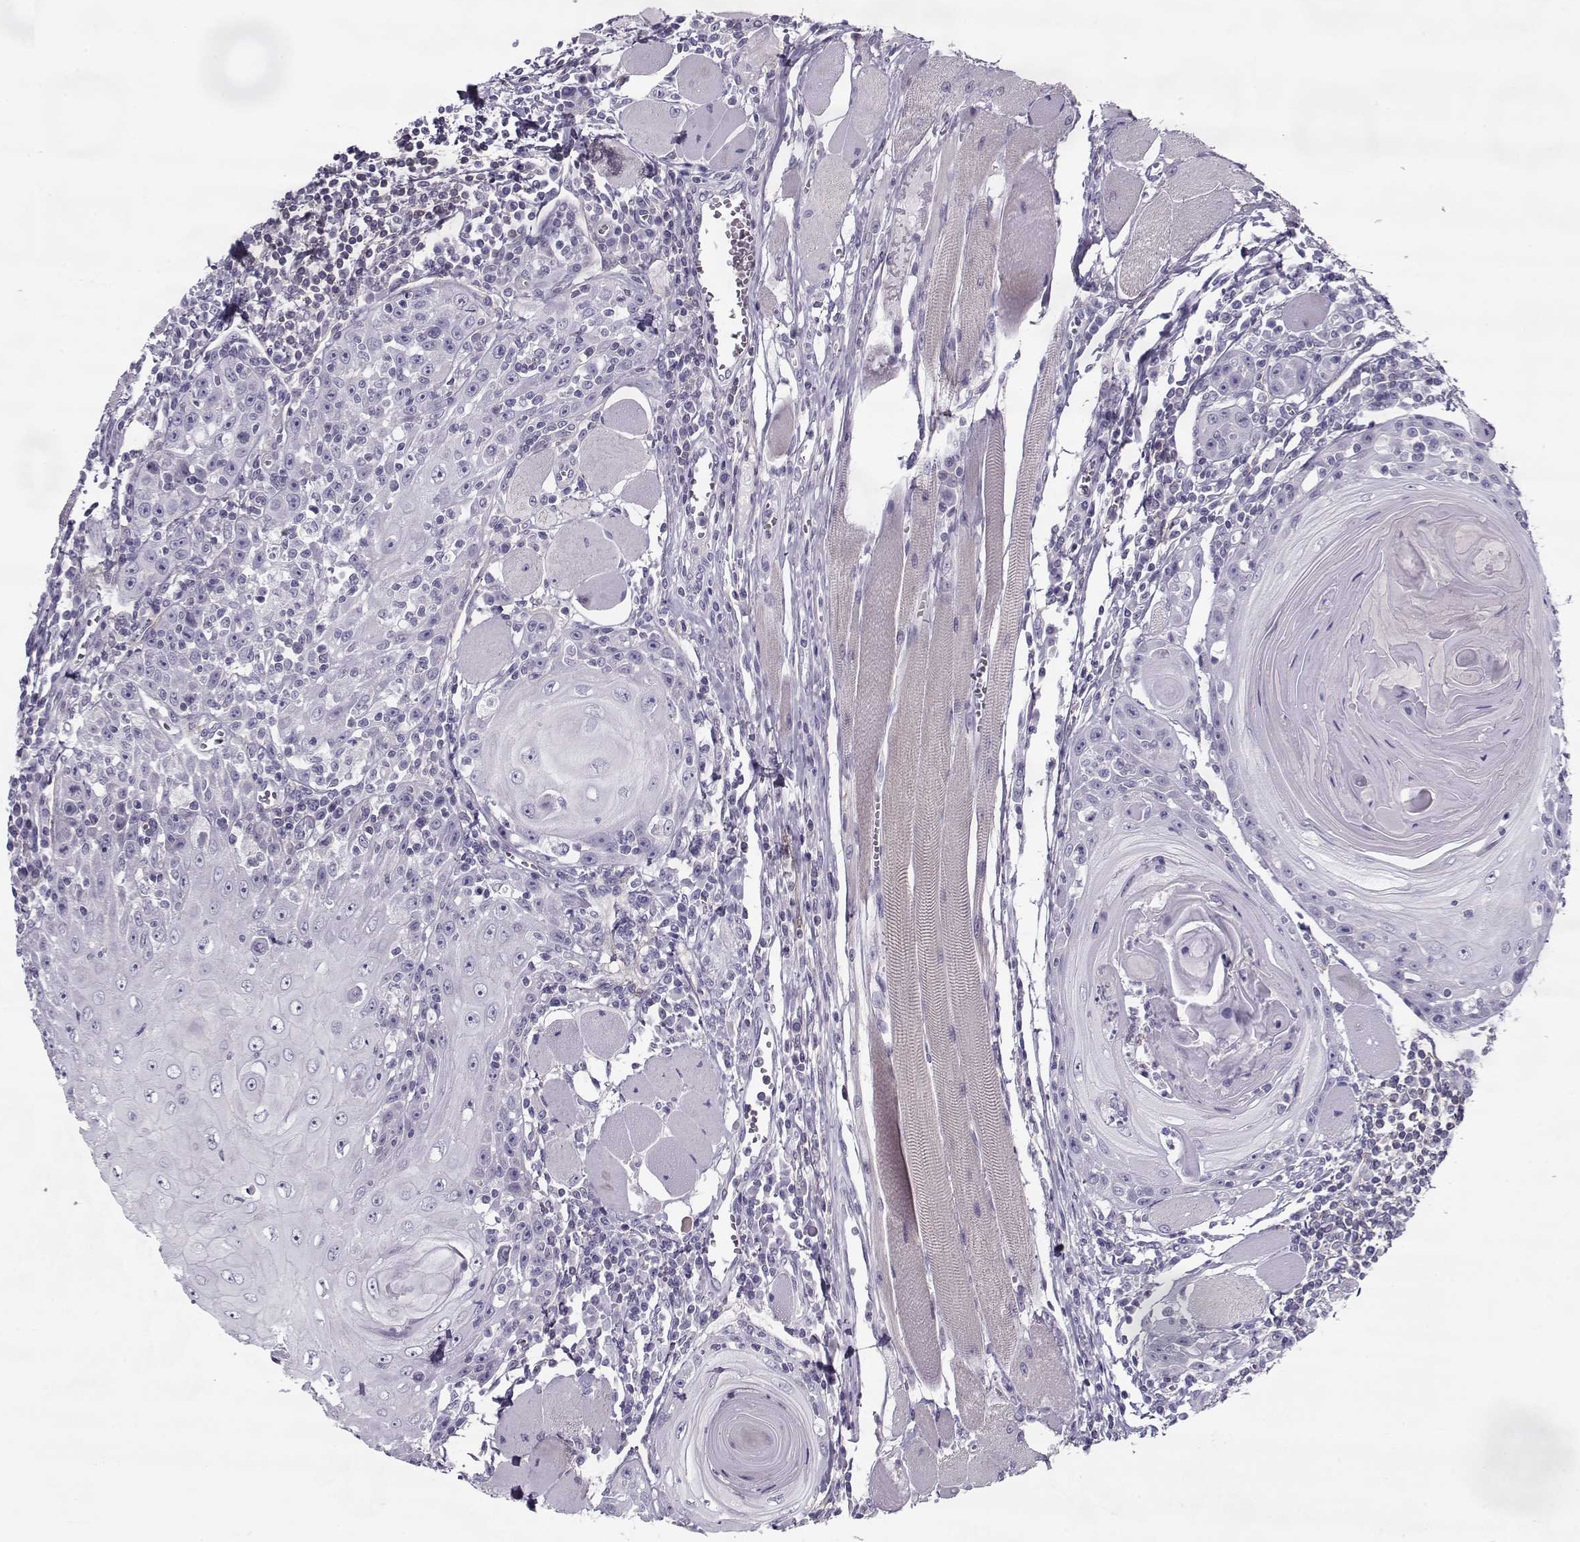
{"staining": {"intensity": "negative", "quantity": "none", "location": "none"}, "tissue": "head and neck cancer", "cell_type": "Tumor cells", "image_type": "cancer", "snomed": [{"axis": "morphology", "description": "Normal tissue, NOS"}, {"axis": "morphology", "description": "Squamous cell carcinoma, NOS"}, {"axis": "topography", "description": "Oral tissue"}, {"axis": "topography", "description": "Head-Neck"}], "caption": "Micrograph shows no significant protein staining in tumor cells of head and neck cancer.", "gene": "PP2D1", "patient": {"sex": "male", "age": 52}}